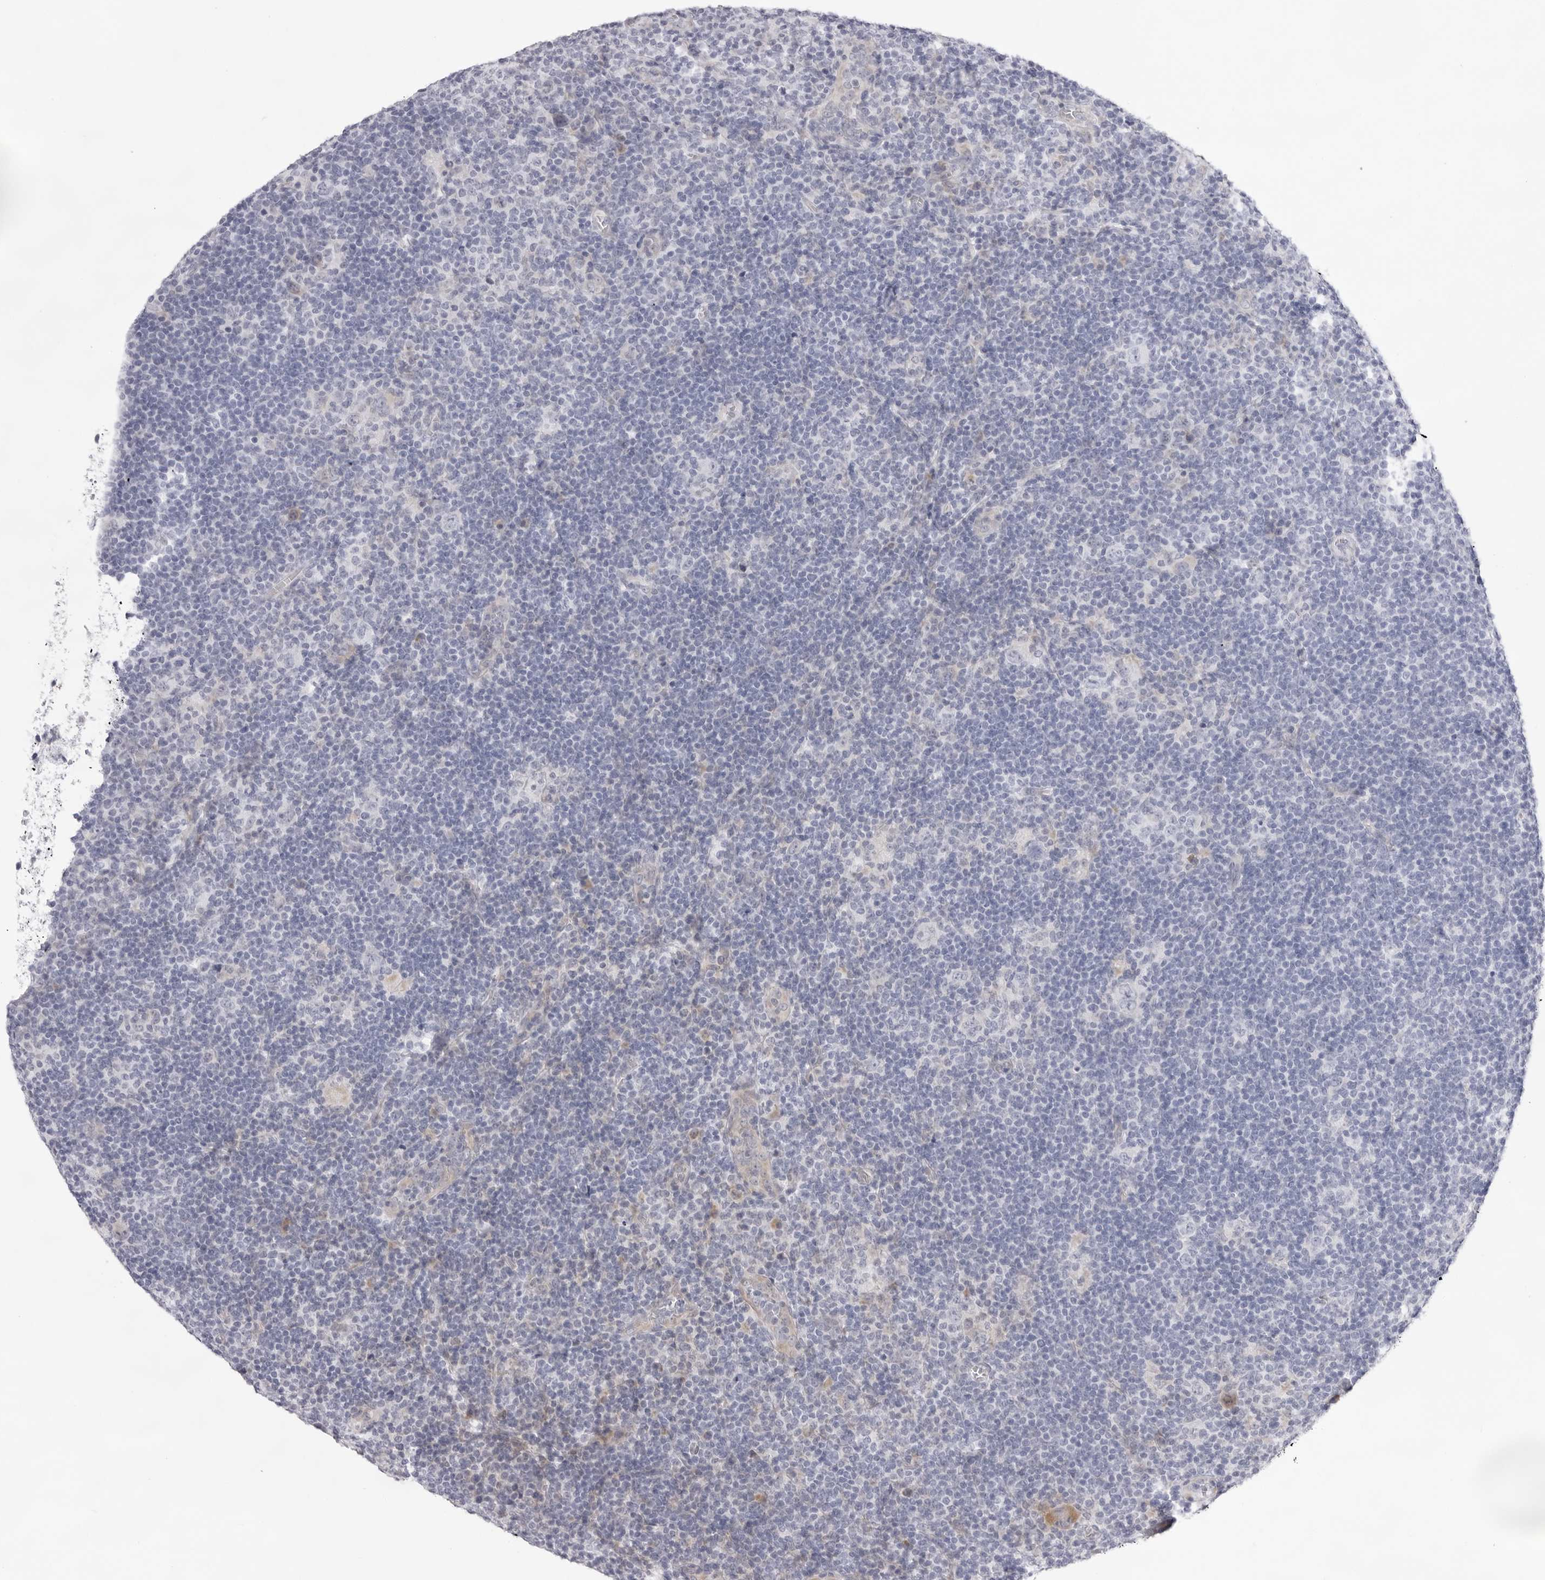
{"staining": {"intensity": "negative", "quantity": "none", "location": "none"}, "tissue": "lymphoma", "cell_type": "Tumor cells", "image_type": "cancer", "snomed": [{"axis": "morphology", "description": "Hodgkin's disease, NOS"}, {"axis": "topography", "description": "Lymph node"}], "caption": "Tumor cells show no significant expression in Hodgkin's disease.", "gene": "SMIM2", "patient": {"sex": "female", "age": 57}}